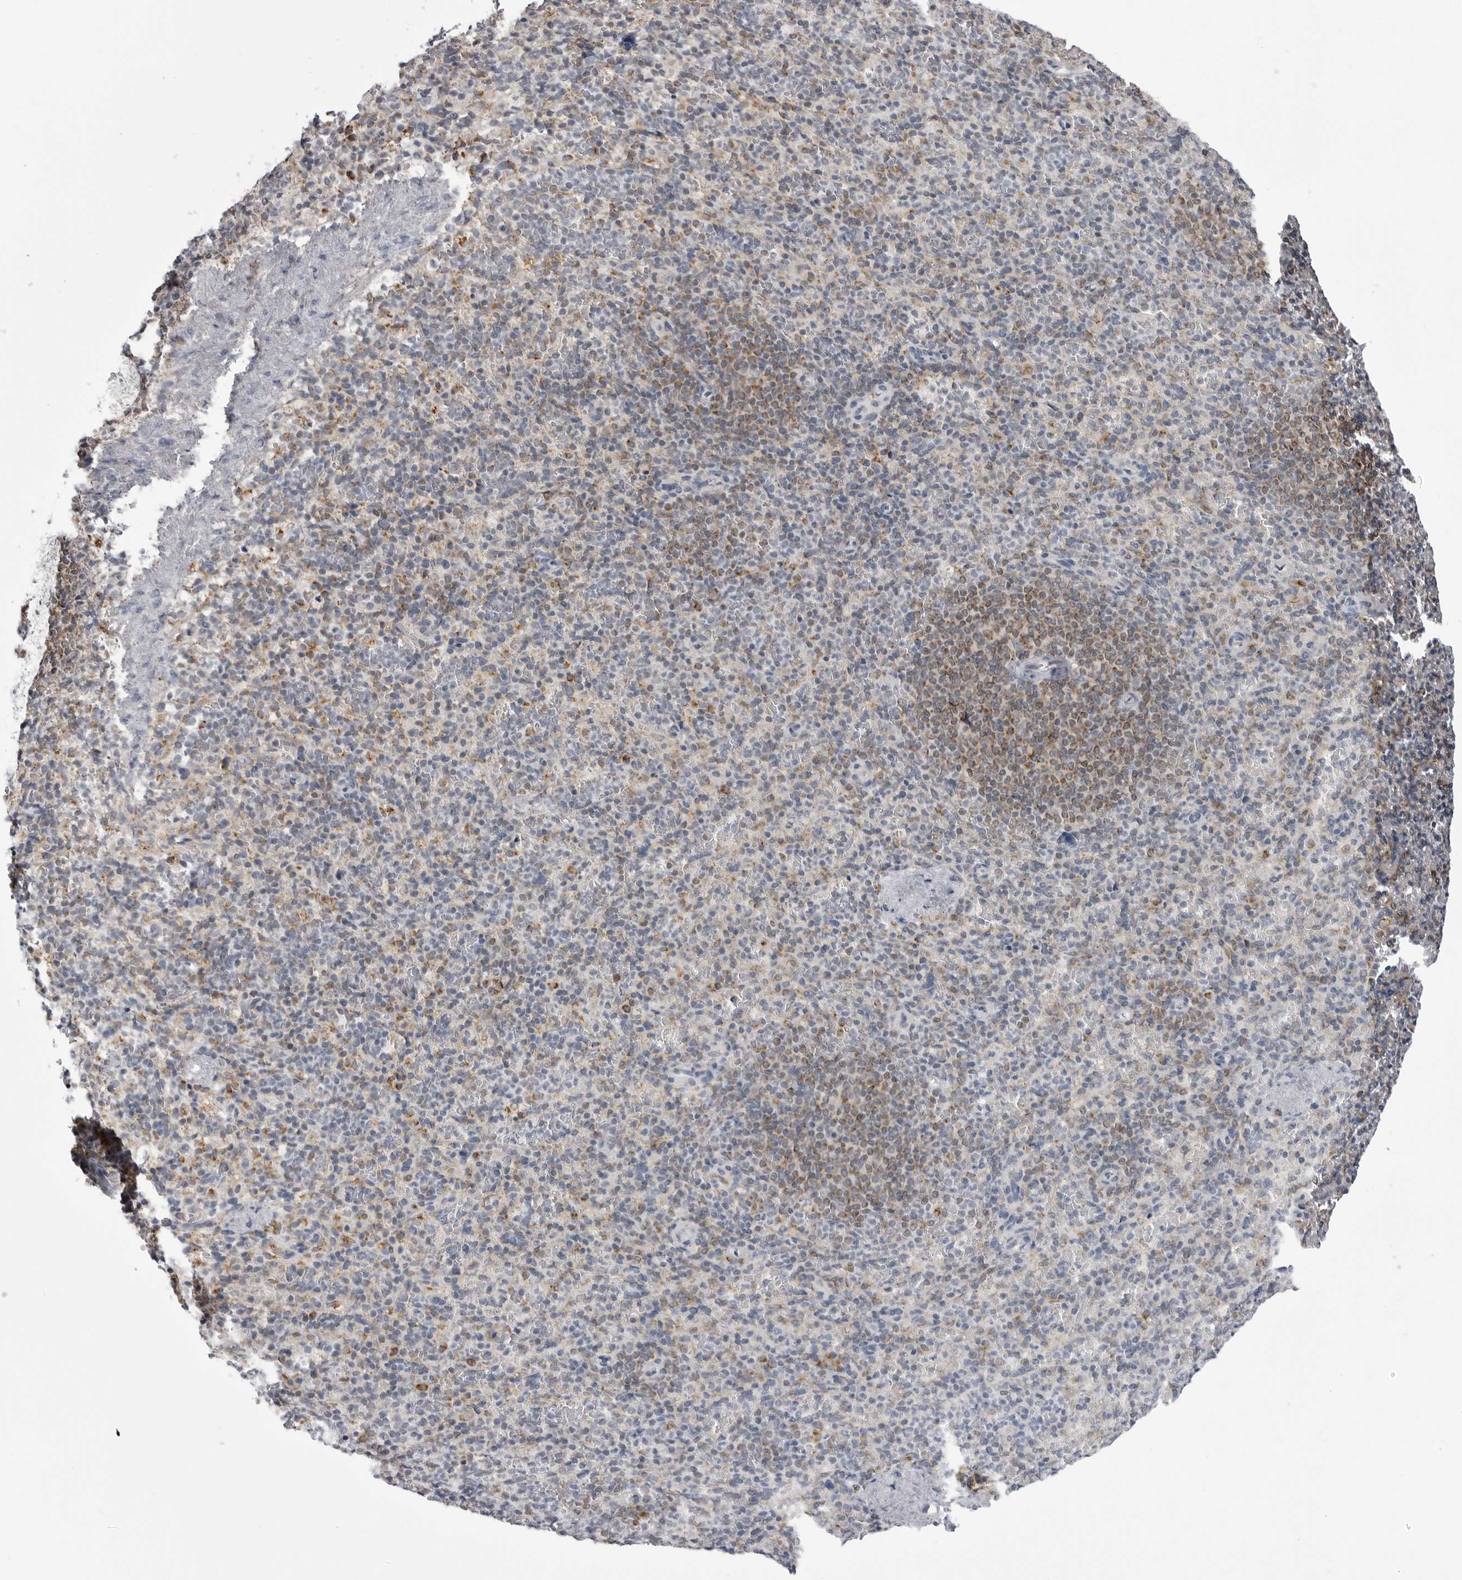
{"staining": {"intensity": "weak", "quantity": "25%-75%", "location": "cytoplasmic/membranous"}, "tissue": "spleen", "cell_type": "Cells in red pulp", "image_type": "normal", "snomed": [{"axis": "morphology", "description": "Normal tissue, NOS"}, {"axis": "topography", "description": "Spleen"}], "caption": "IHC of unremarkable human spleen reveals low levels of weak cytoplasmic/membranous positivity in about 25%-75% of cells in red pulp. (Stains: DAB (3,3'-diaminobenzidine) in brown, nuclei in blue, Microscopy: brightfield microscopy at high magnification).", "gene": "FH", "patient": {"sex": "female", "age": 74}}